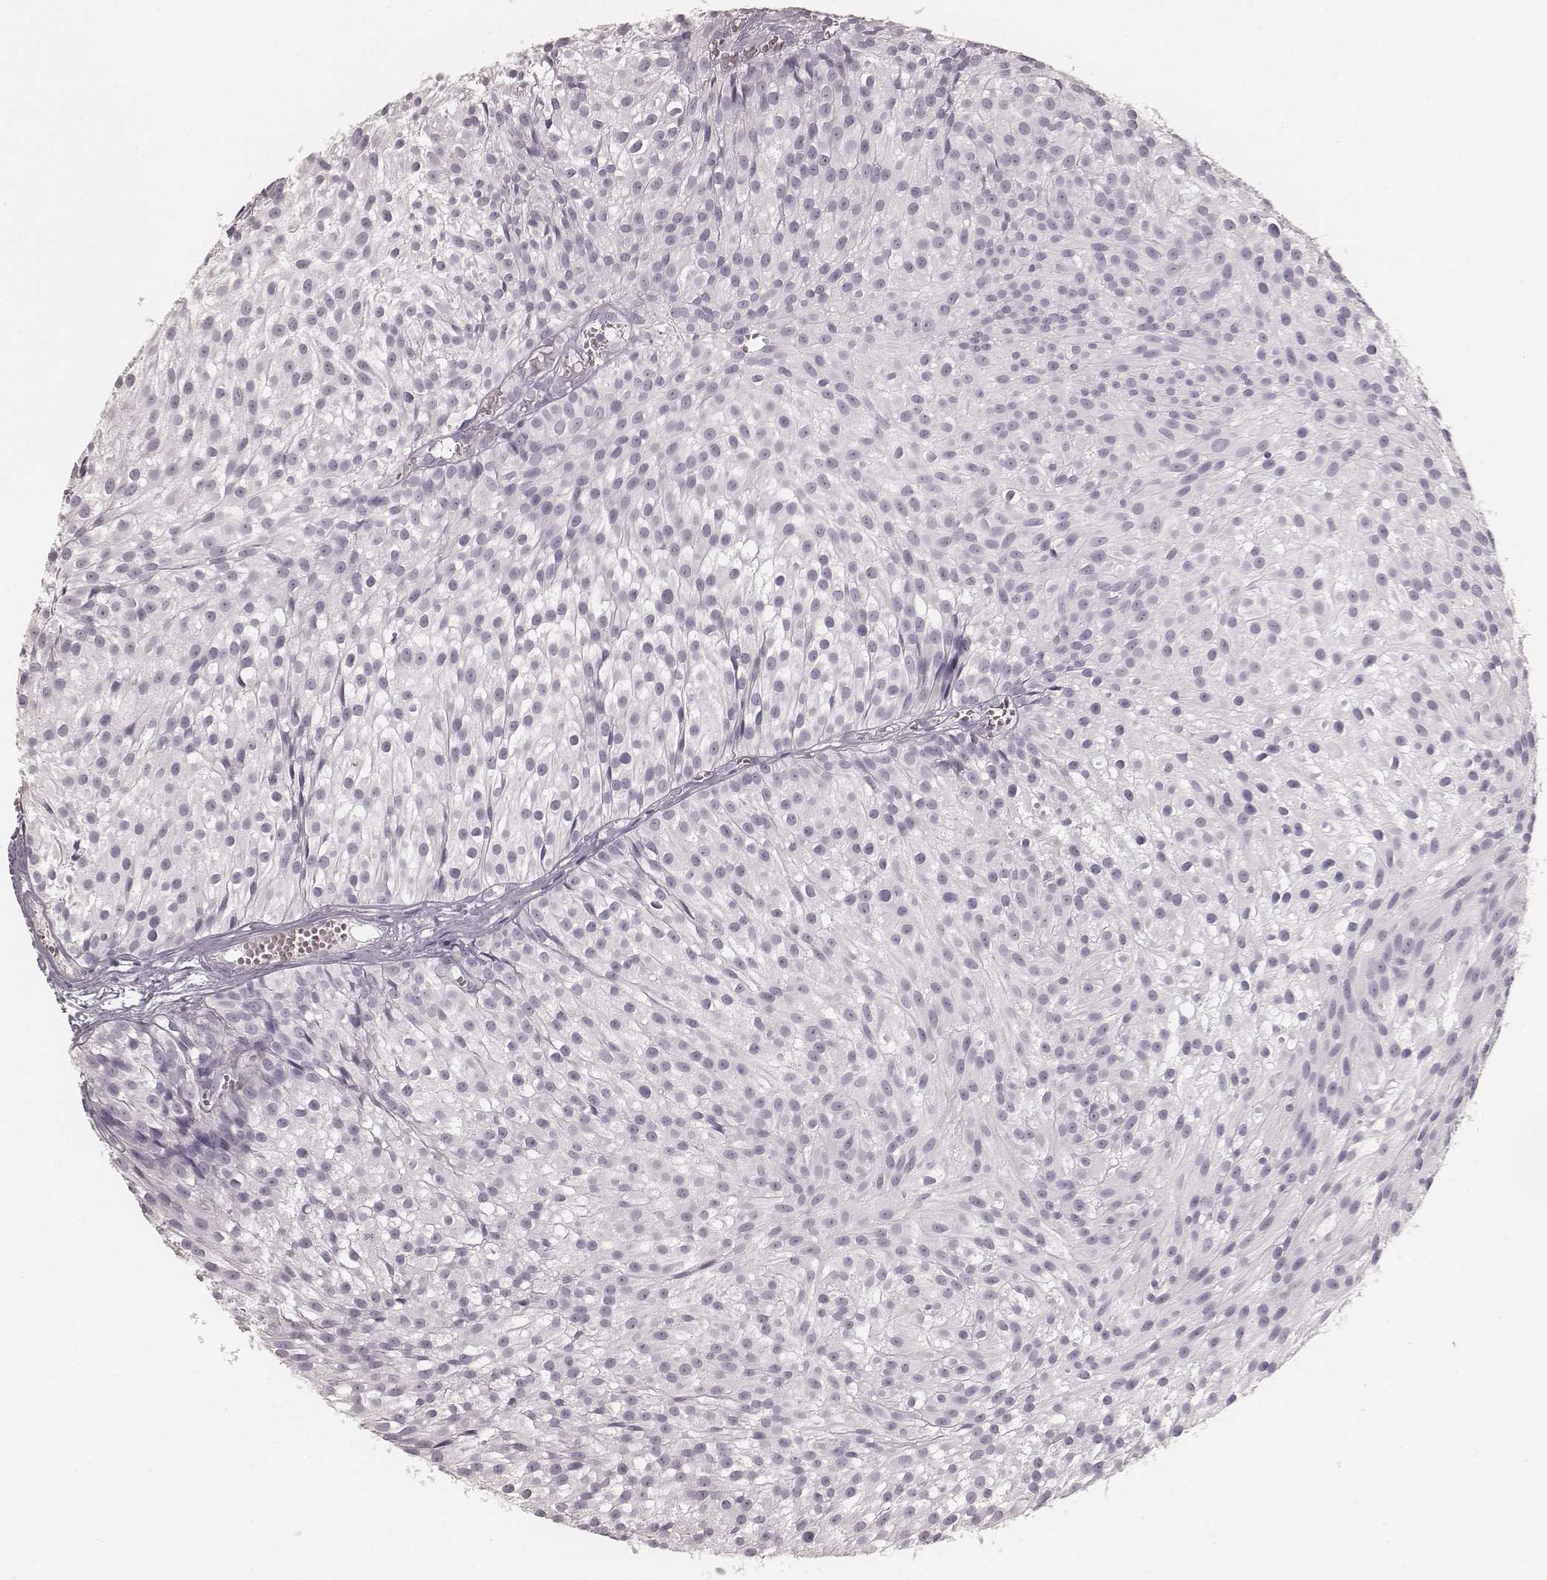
{"staining": {"intensity": "negative", "quantity": "none", "location": "none"}, "tissue": "urothelial cancer", "cell_type": "Tumor cells", "image_type": "cancer", "snomed": [{"axis": "morphology", "description": "Urothelial carcinoma, Low grade"}, {"axis": "topography", "description": "Urinary bladder"}], "caption": "A photomicrograph of human low-grade urothelial carcinoma is negative for staining in tumor cells.", "gene": "KRT34", "patient": {"sex": "male", "age": 63}}